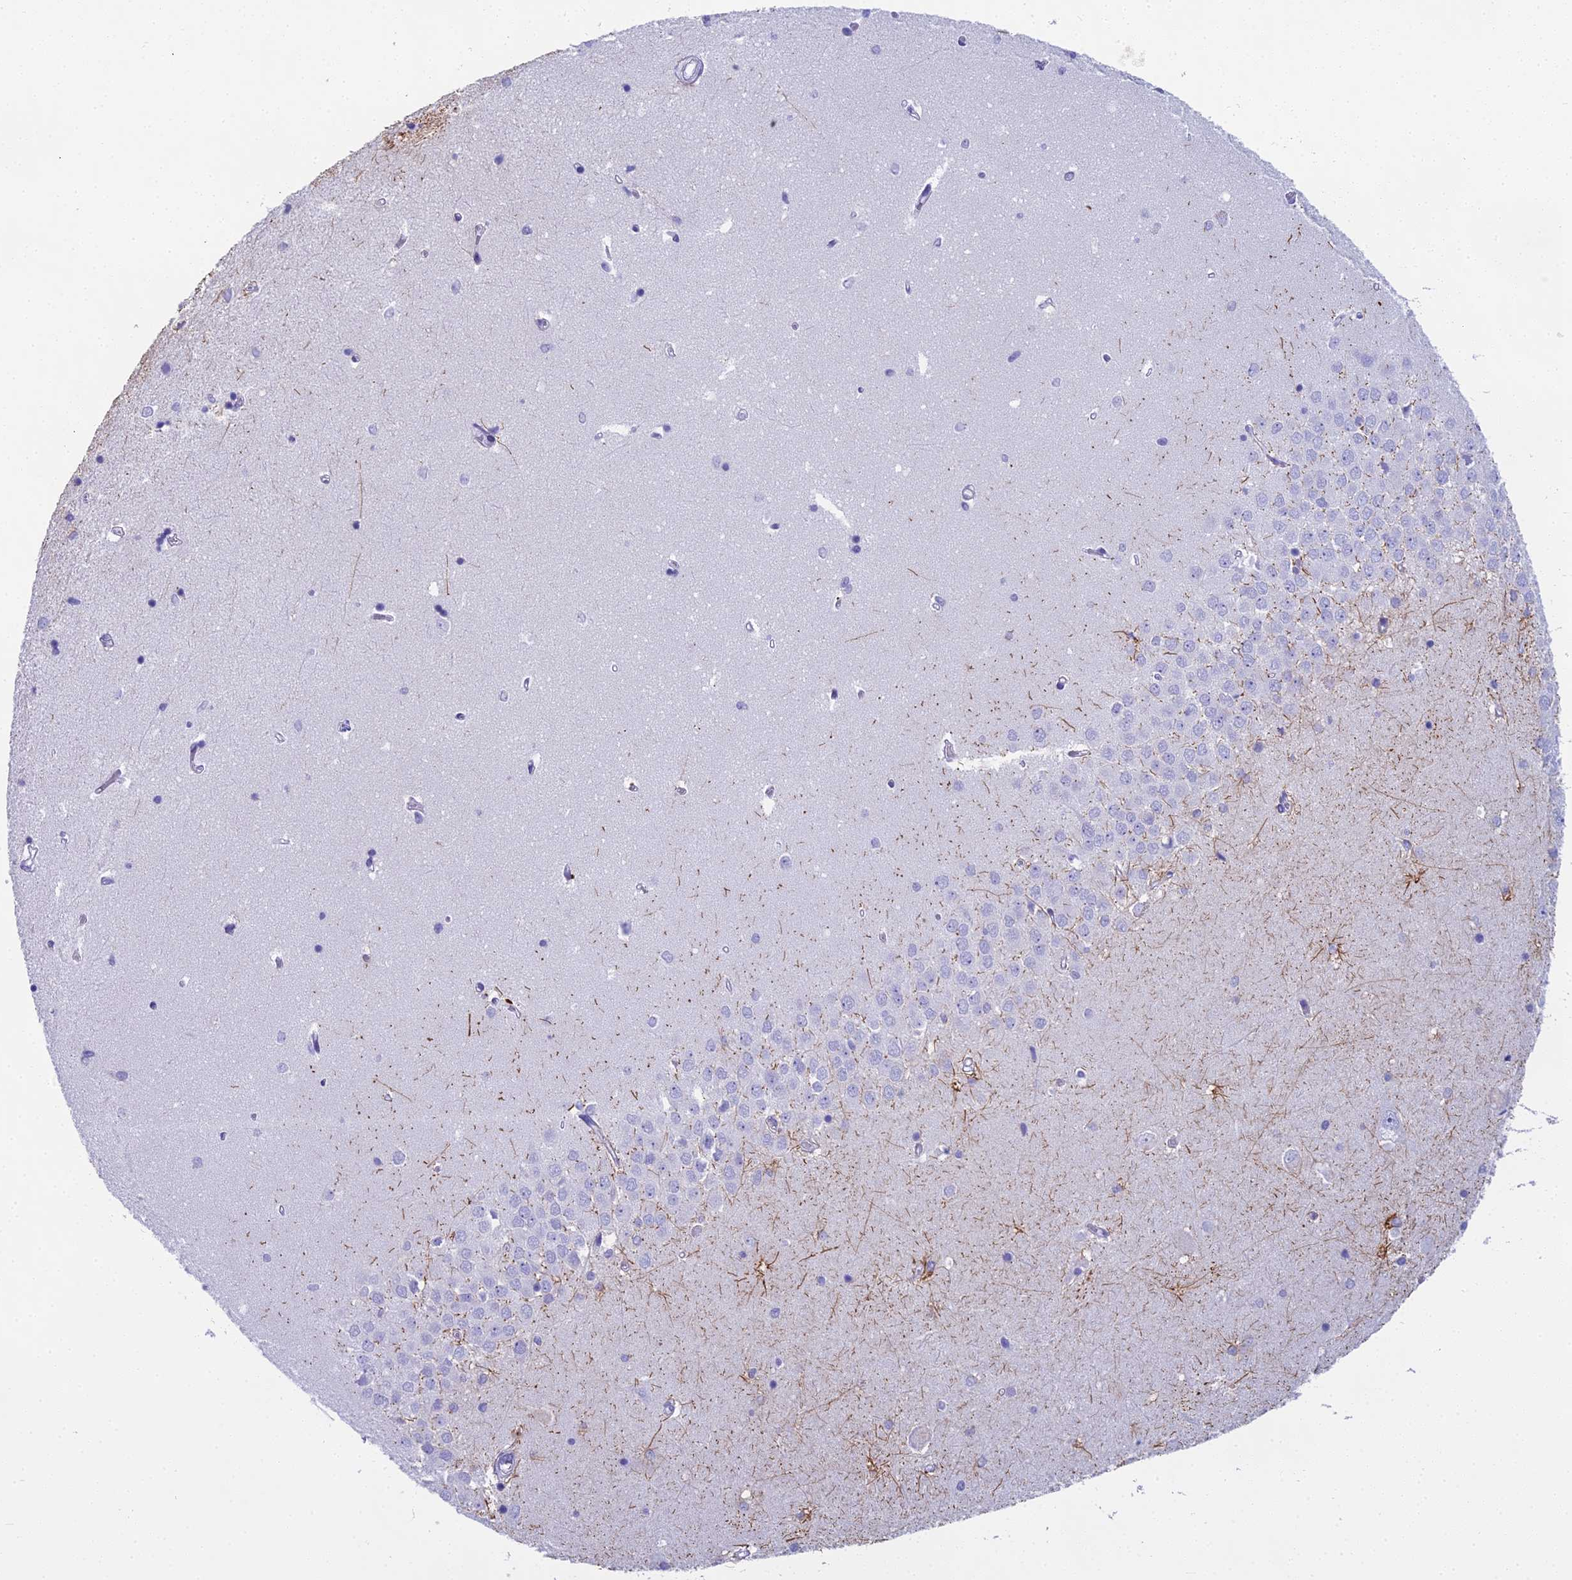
{"staining": {"intensity": "strong", "quantity": "<25%", "location": "cytoplasmic/membranous"}, "tissue": "hippocampus", "cell_type": "Glial cells", "image_type": "normal", "snomed": [{"axis": "morphology", "description": "Normal tissue, NOS"}, {"axis": "topography", "description": "Hippocampus"}], "caption": "Immunohistochemical staining of benign human hippocampus exhibits <25% levels of strong cytoplasmic/membranous protein staining in approximately <25% of glial cells.", "gene": "UNC80", "patient": {"sex": "male", "age": 45}}